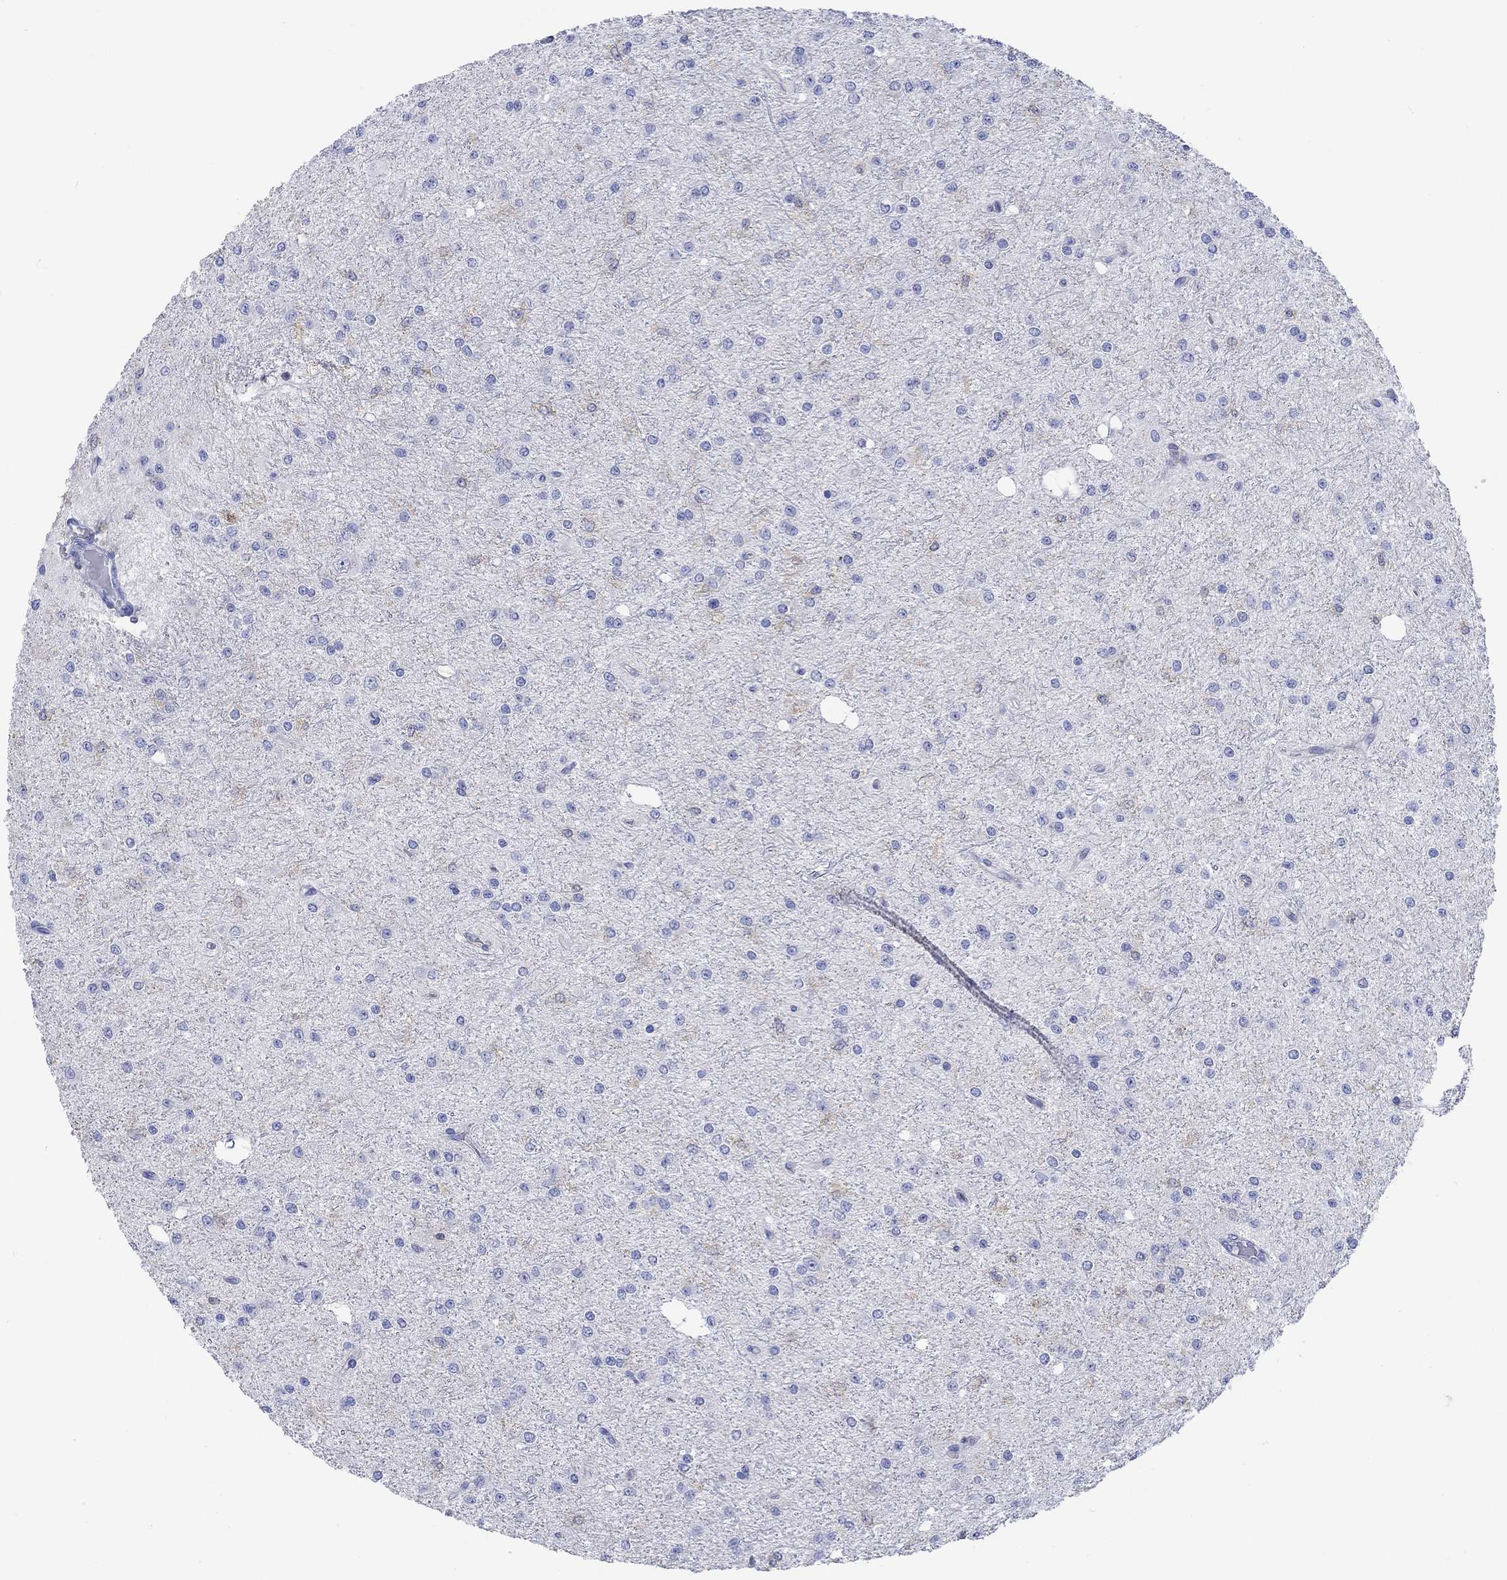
{"staining": {"intensity": "negative", "quantity": "none", "location": "none"}, "tissue": "glioma", "cell_type": "Tumor cells", "image_type": "cancer", "snomed": [{"axis": "morphology", "description": "Glioma, malignant, Low grade"}, {"axis": "topography", "description": "Brain"}], "caption": "Immunohistochemical staining of human glioma reveals no significant expression in tumor cells. (DAB IHC, high magnification).", "gene": "GCM1", "patient": {"sex": "male", "age": 27}}